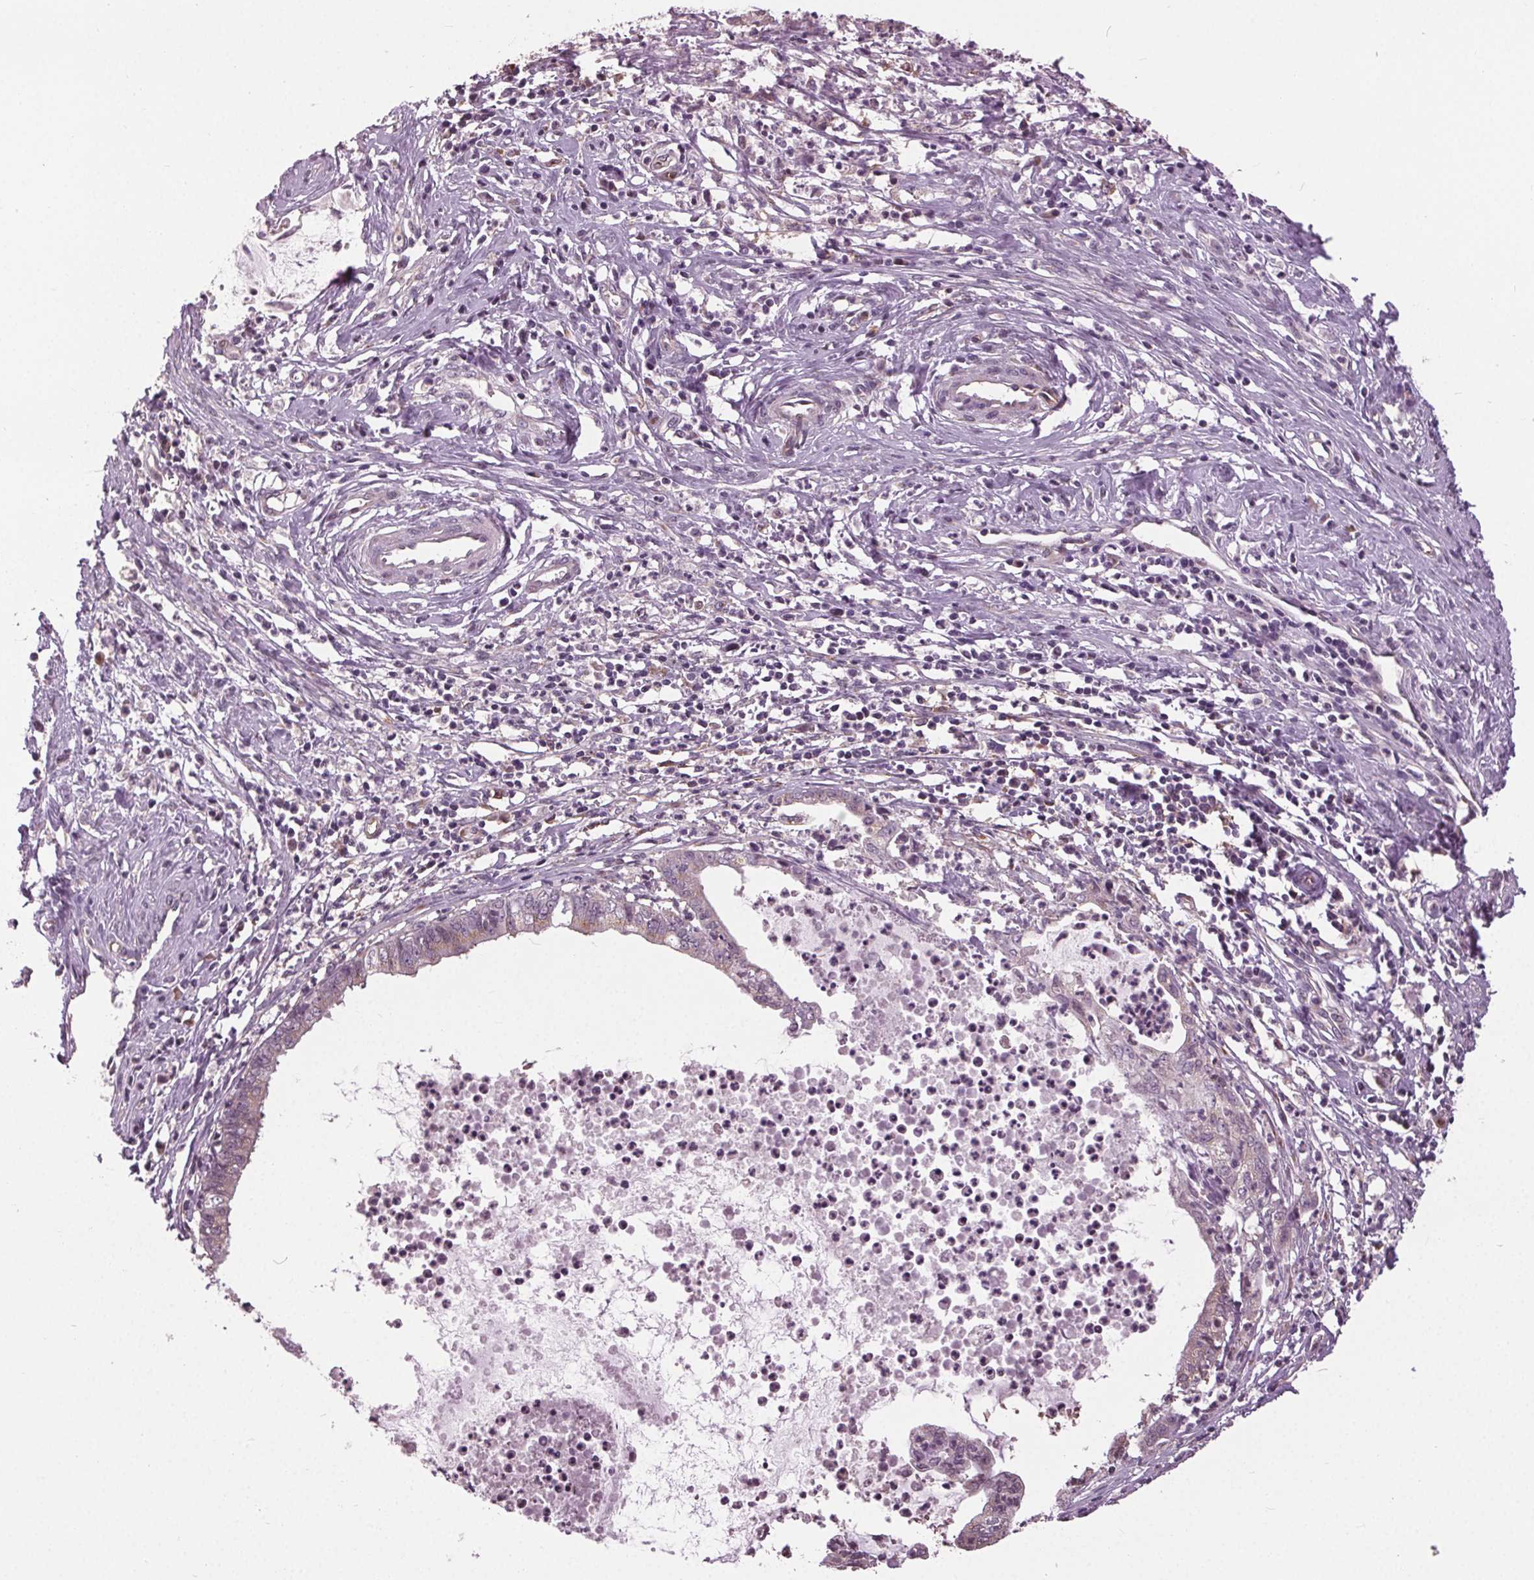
{"staining": {"intensity": "negative", "quantity": "none", "location": "none"}, "tissue": "cervical cancer", "cell_type": "Tumor cells", "image_type": "cancer", "snomed": [{"axis": "morphology", "description": "Normal tissue, NOS"}, {"axis": "morphology", "description": "Adenocarcinoma, NOS"}, {"axis": "topography", "description": "Cervix"}], "caption": "Tumor cells show no significant protein staining in adenocarcinoma (cervical). (DAB immunohistochemistry (IHC) visualized using brightfield microscopy, high magnification).", "gene": "BSDC1", "patient": {"sex": "female", "age": 38}}